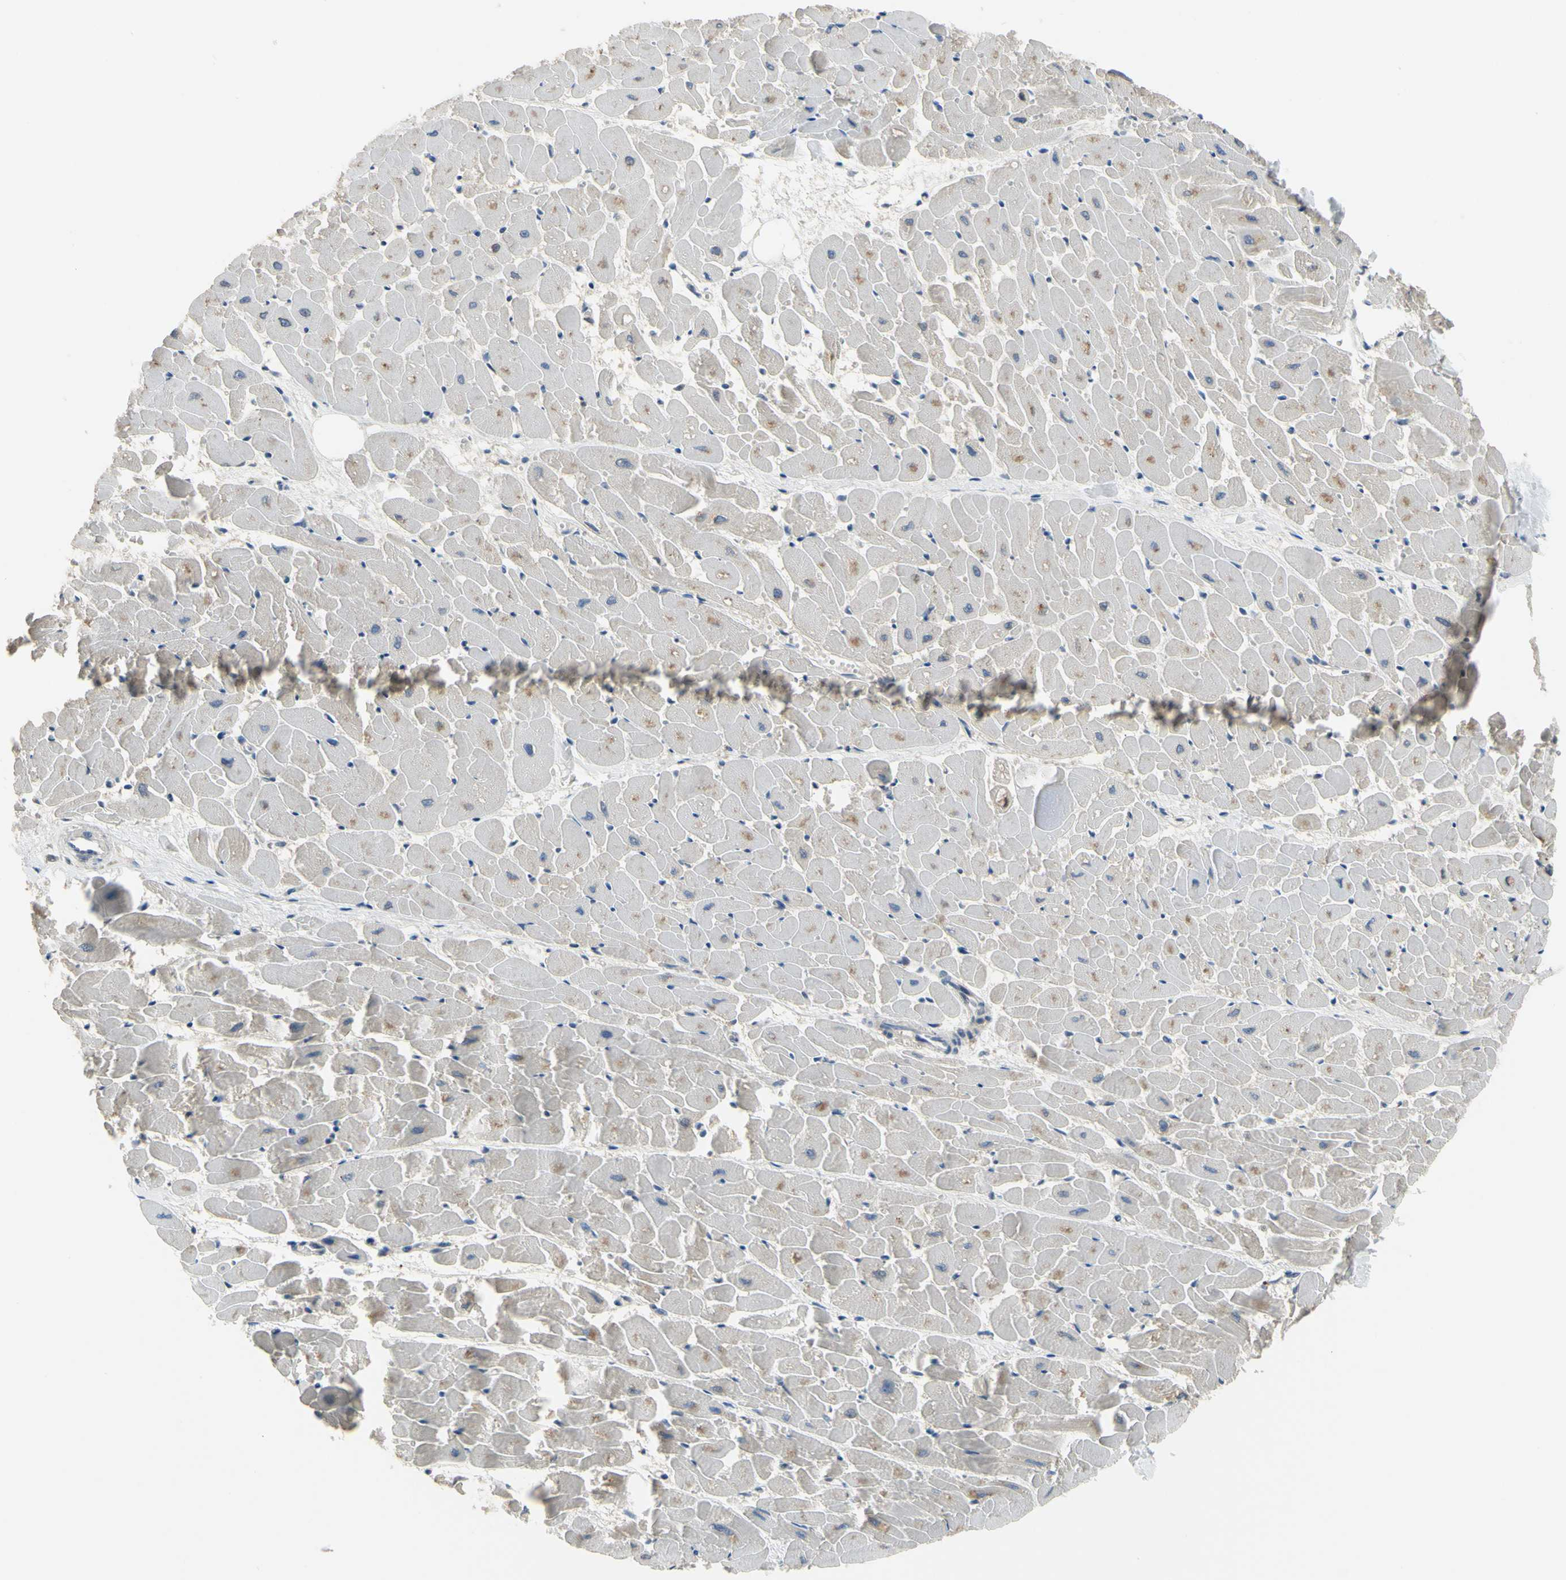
{"staining": {"intensity": "negative", "quantity": "none", "location": "none"}, "tissue": "heart muscle", "cell_type": "Cardiomyocytes", "image_type": "normal", "snomed": [{"axis": "morphology", "description": "Normal tissue, NOS"}, {"axis": "topography", "description": "Heart"}], "caption": "This is a photomicrograph of immunohistochemistry staining of unremarkable heart muscle, which shows no staining in cardiomyocytes. Brightfield microscopy of IHC stained with DAB (3,3'-diaminobenzidine) (brown) and hematoxylin (blue), captured at high magnification.", "gene": "HSPA4", "patient": {"sex": "female", "age": 19}}